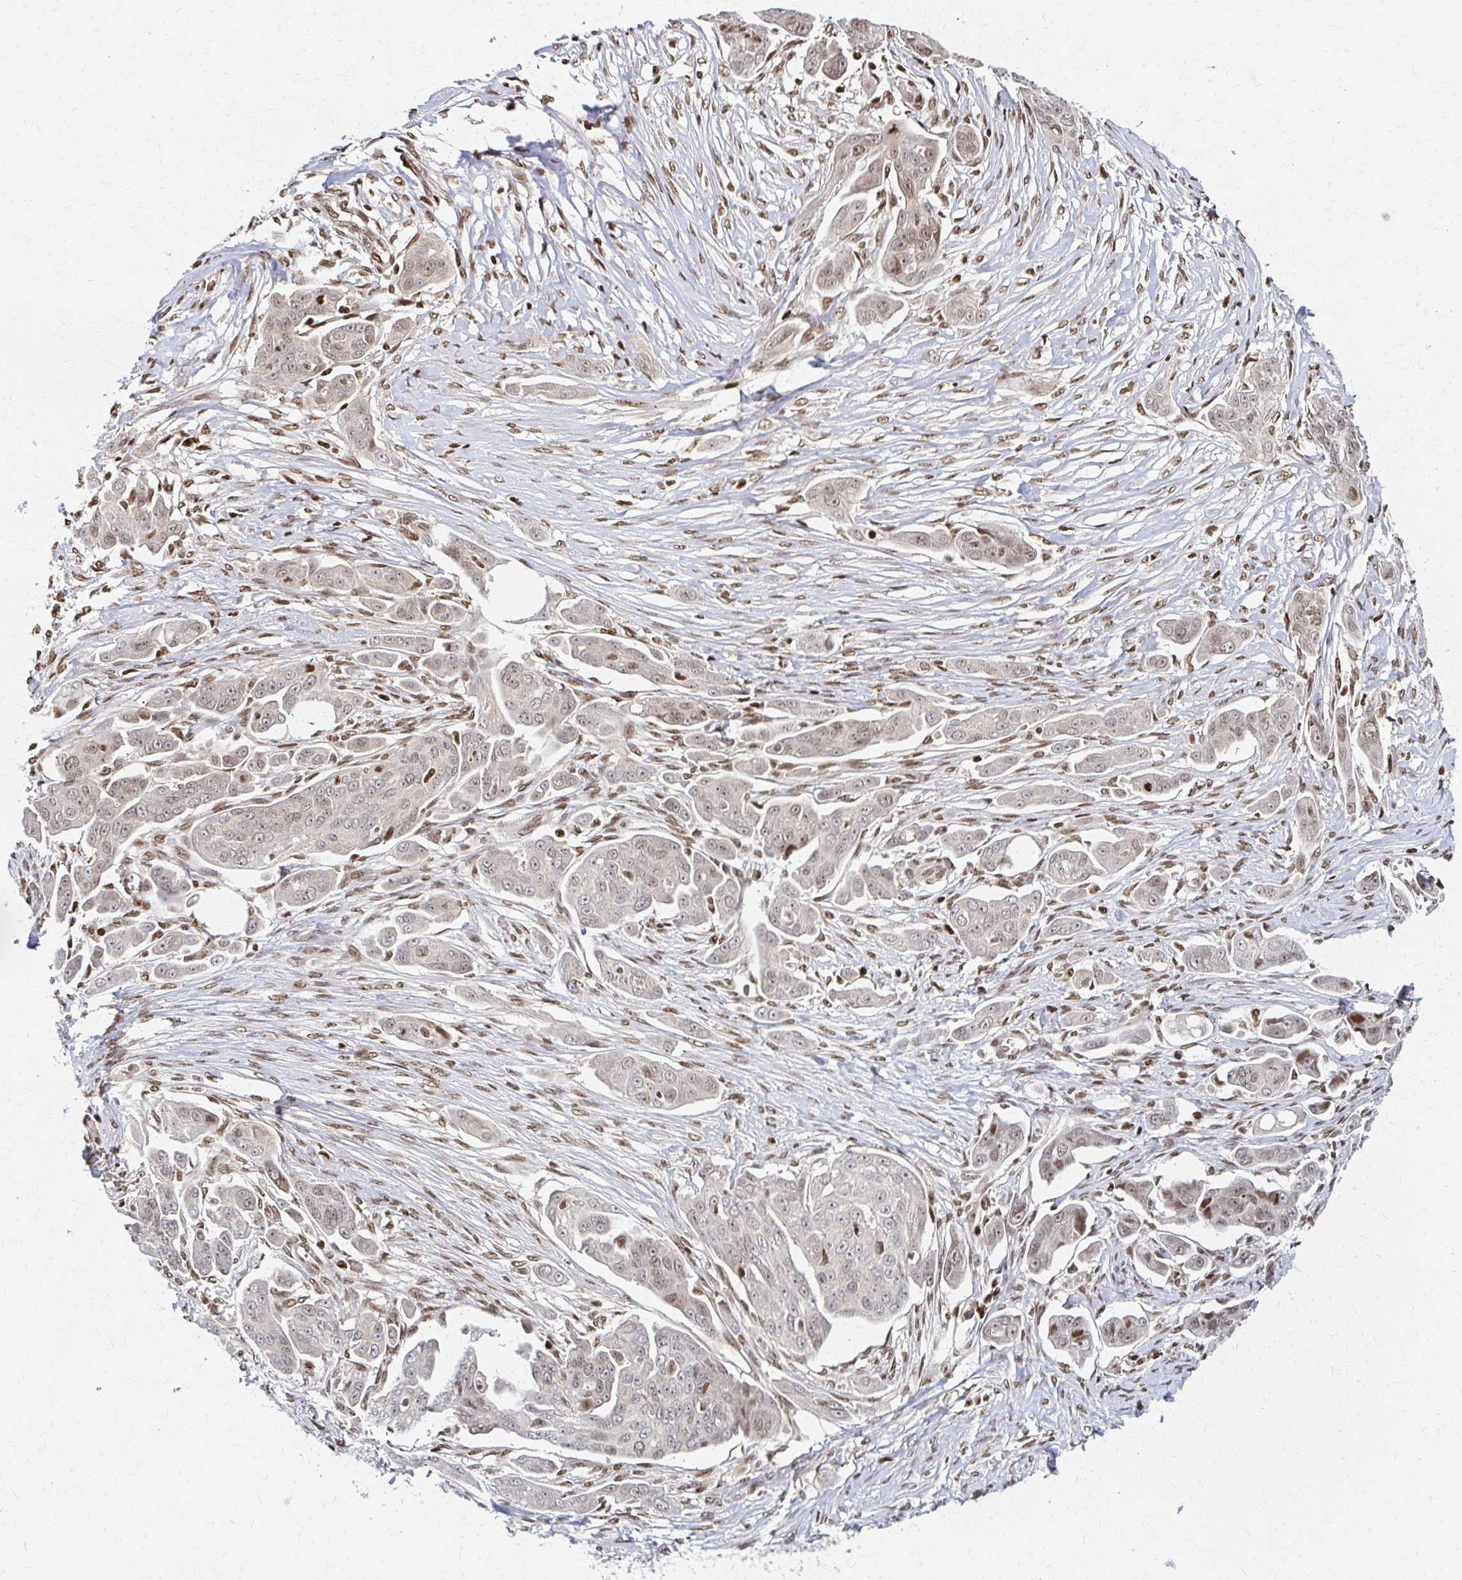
{"staining": {"intensity": "moderate", "quantity": "<25%", "location": "nuclear"}, "tissue": "ovarian cancer", "cell_type": "Tumor cells", "image_type": "cancer", "snomed": [{"axis": "morphology", "description": "Carcinoma, endometroid"}, {"axis": "topography", "description": "Ovary"}], "caption": "Immunohistochemistry (DAB (3,3'-diaminobenzidine)) staining of ovarian cancer reveals moderate nuclear protein expression in about <25% of tumor cells.", "gene": "PSMD7", "patient": {"sex": "female", "age": 70}}